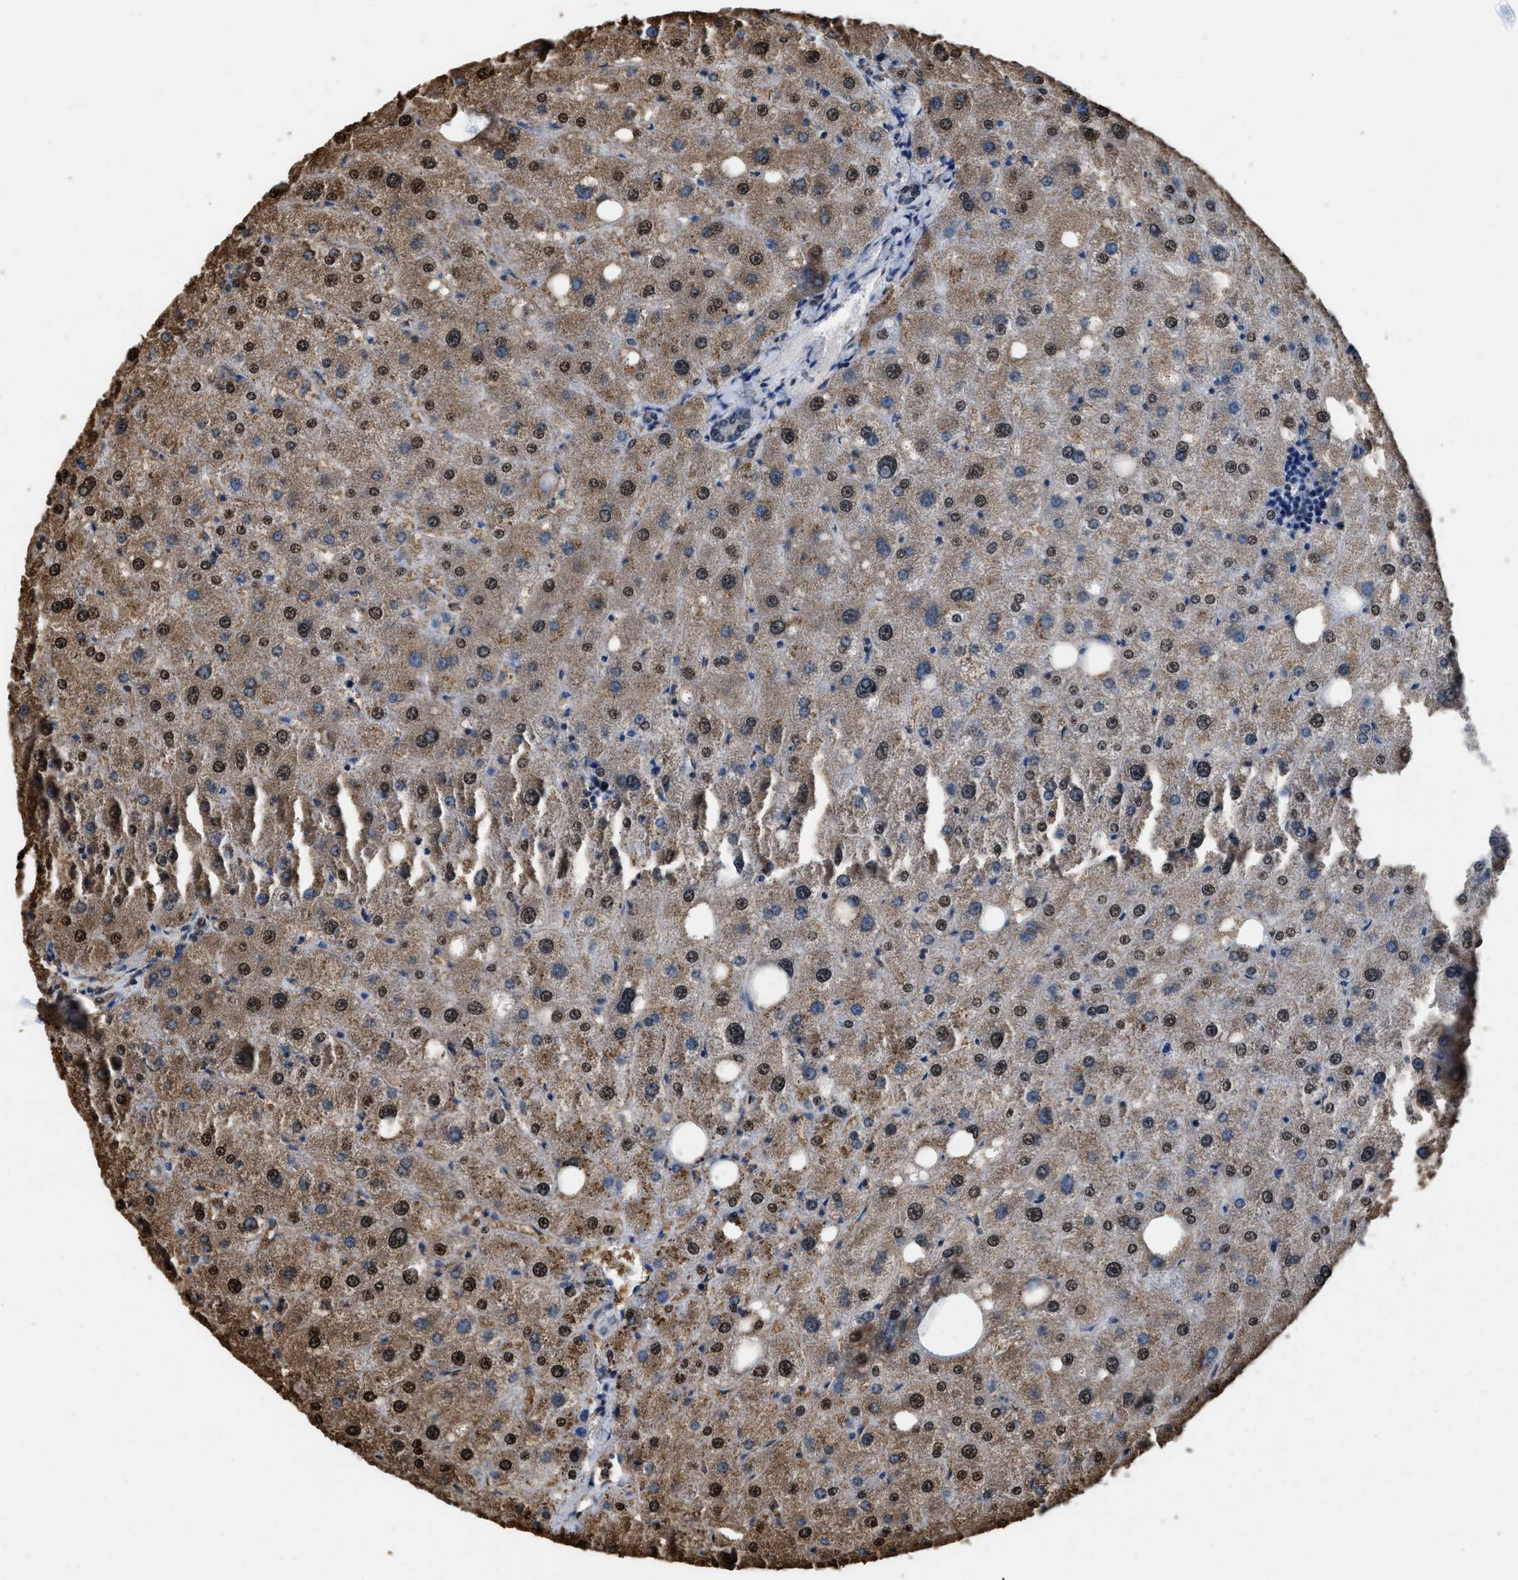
{"staining": {"intensity": "moderate", "quantity": "<25%", "location": "nuclear"}, "tissue": "liver", "cell_type": "Cholangiocytes", "image_type": "normal", "snomed": [{"axis": "morphology", "description": "Normal tissue, NOS"}, {"axis": "topography", "description": "Liver"}], "caption": "Cholangiocytes reveal low levels of moderate nuclear positivity in about <25% of cells in benign liver. Nuclei are stained in blue.", "gene": "GAPDH", "patient": {"sex": "male", "age": 73}}